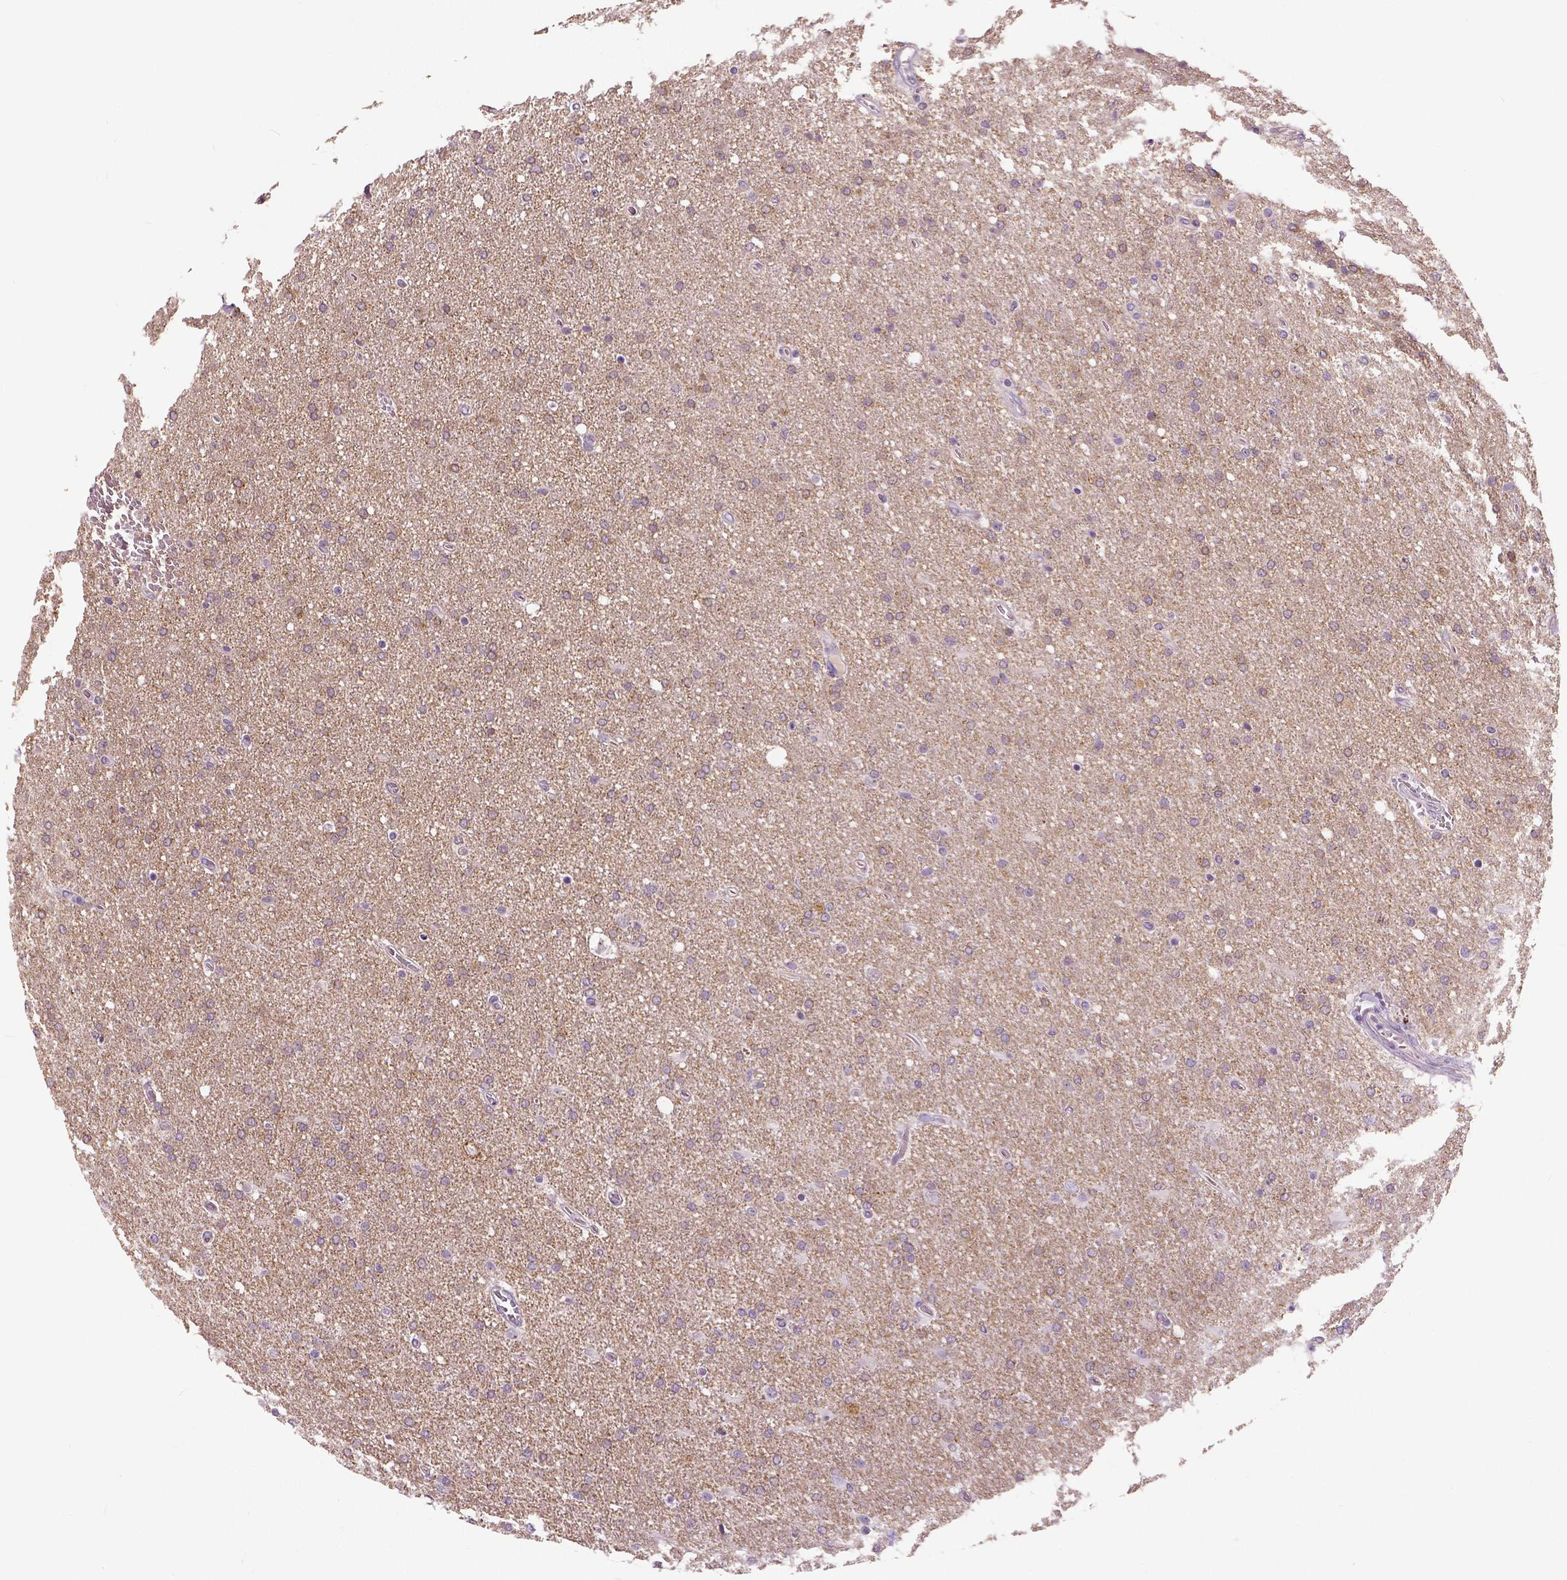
{"staining": {"intensity": "weak", "quantity": ">75%", "location": "cytoplasmic/membranous"}, "tissue": "glioma", "cell_type": "Tumor cells", "image_type": "cancer", "snomed": [{"axis": "morphology", "description": "Glioma, malignant, High grade"}, {"axis": "topography", "description": "Cerebral cortex"}], "caption": "Human glioma stained for a protein (brown) demonstrates weak cytoplasmic/membranous positive staining in approximately >75% of tumor cells.", "gene": "NECAB1", "patient": {"sex": "male", "age": 70}}